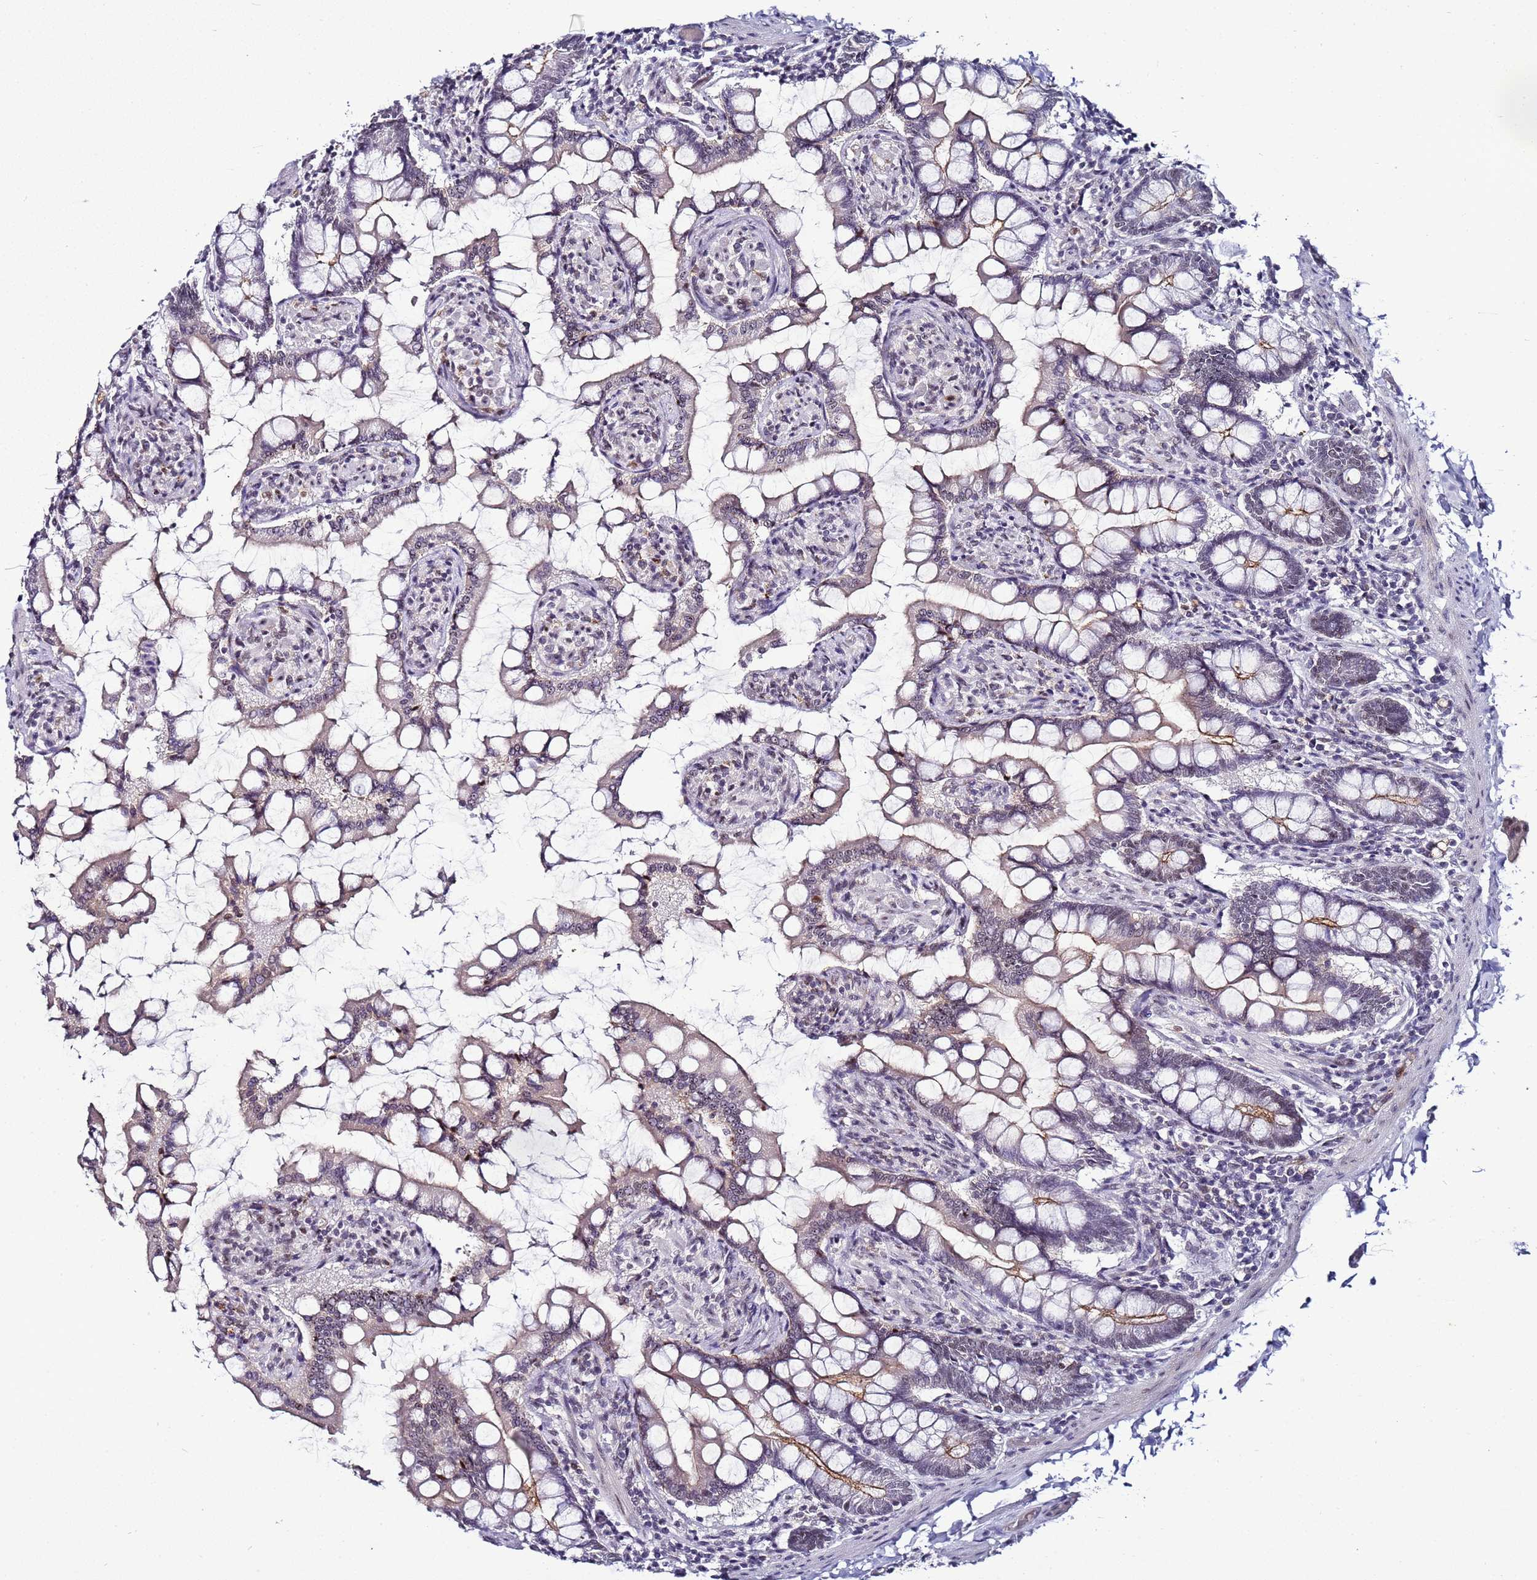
{"staining": {"intensity": "moderate", "quantity": "<25%", "location": "cytoplasmic/membranous"}, "tissue": "small intestine", "cell_type": "Glandular cells", "image_type": "normal", "snomed": [{"axis": "morphology", "description": "Normal tissue, NOS"}, {"axis": "topography", "description": "Small intestine"}], "caption": "A photomicrograph of human small intestine stained for a protein reveals moderate cytoplasmic/membranous brown staining in glandular cells.", "gene": "PSMA7", "patient": {"sex": "male", "age": 41}}